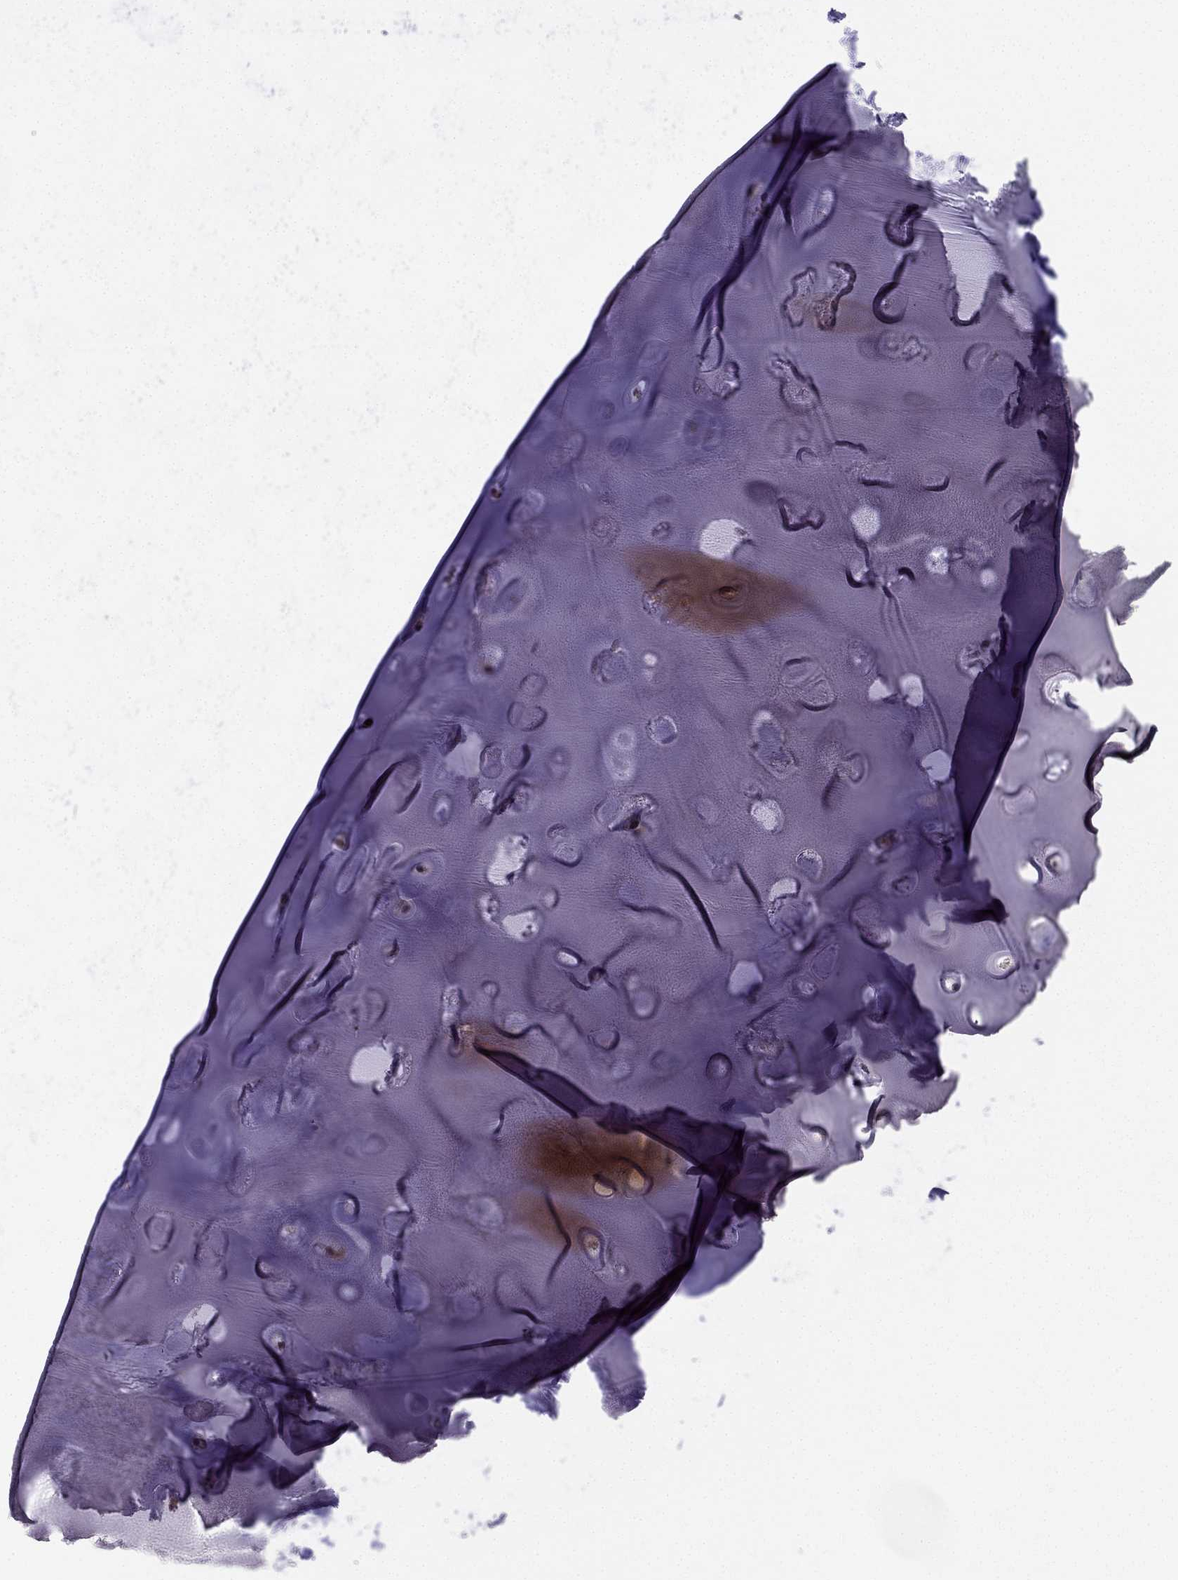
{"staining": {"intensity": "negative", "quantity": "none", "location": "none"}, "tissue": "soft tissue", "cell_type": "Chondrocytes", "image_type": "normal", "snomed": [{"axis": "morphology", "description": "Normal tissue, NOS"}, {"axis": "morphology", "description": "Squamous cell carcinoma, NOS"}, {"axis": "topography", "description": "Cartilage tissue"}, {"axis": "topography", "description": "Lung"}], "caption": "Immunohistochemistry (IHC) histopathology image of unremarkable soft tissue: human soft tissue stained with DAB (3,3'-diaminobenzidine) demonstrates no significant protein staining in chondrocytes.", "gene": "CHST8", "patient": {"sex": "male", "age": 66}}